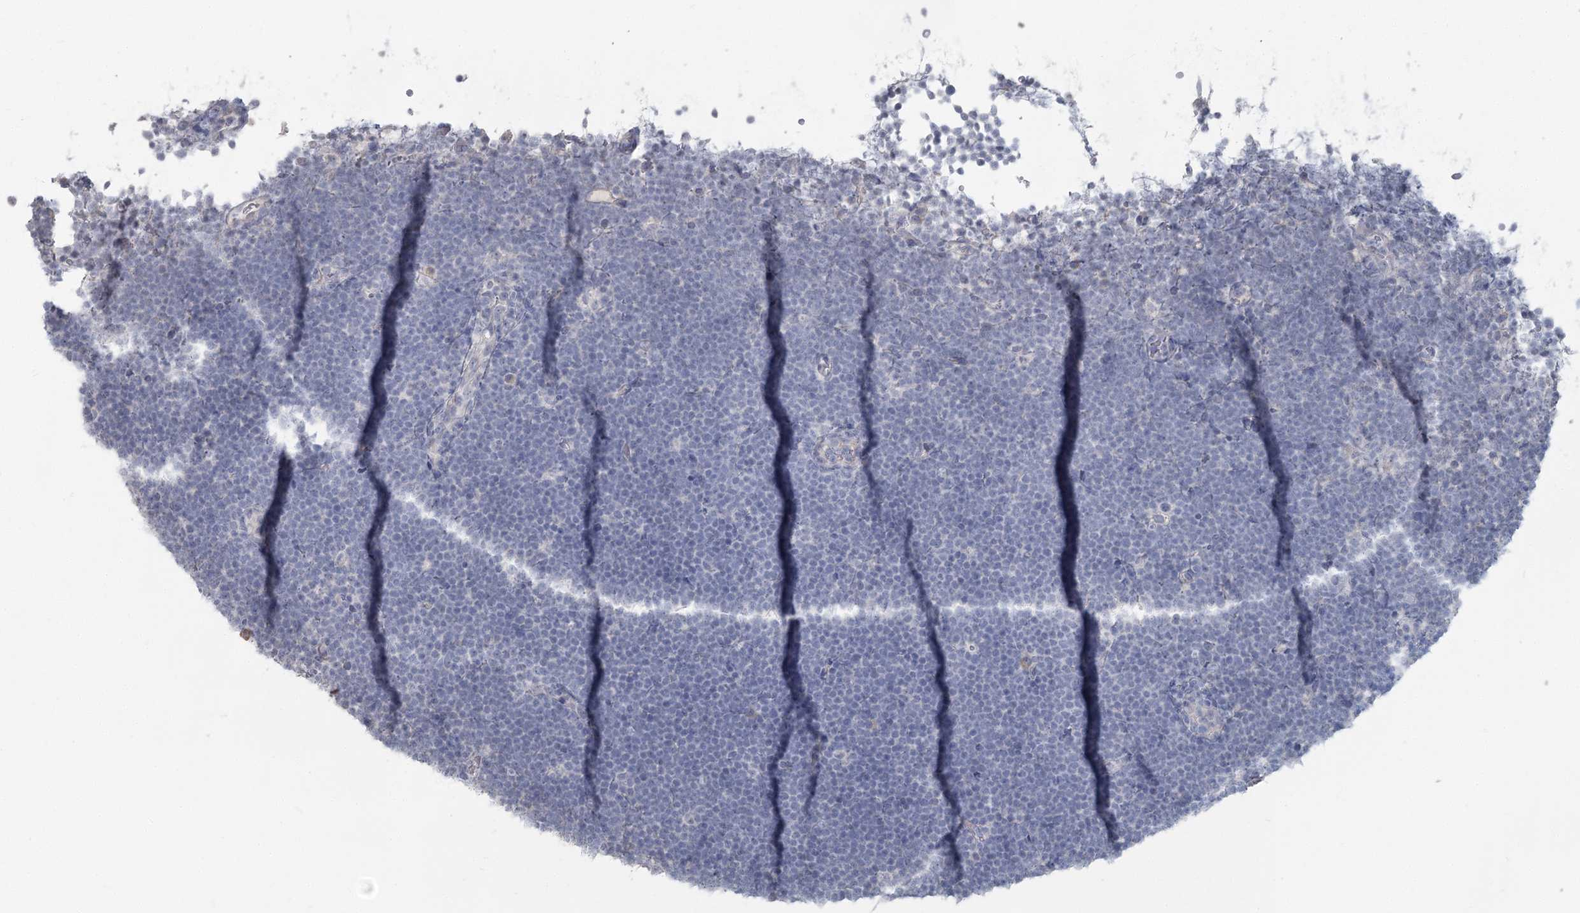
{"staining": {"intensity": "negative", "quantity": "none", "location": "none"}, "tissue": "lymphoma", "cell_type": "Tumor cells", "image_type": "cancer", "snomed": [{"axis": "morphology", "description": "Malignant lymphoma, non-Hodgkin's type, High grade"}, {"axis": "topography", "description": "Lymph node"}], "caption": "Immunohistochemistry (IHC) histopathology image of lymphoma stained for a protein (brown), which reveals no staining in tumor cells.", "gene": "SLC9A3", "patient": {"sex": "male", "age": 13}}